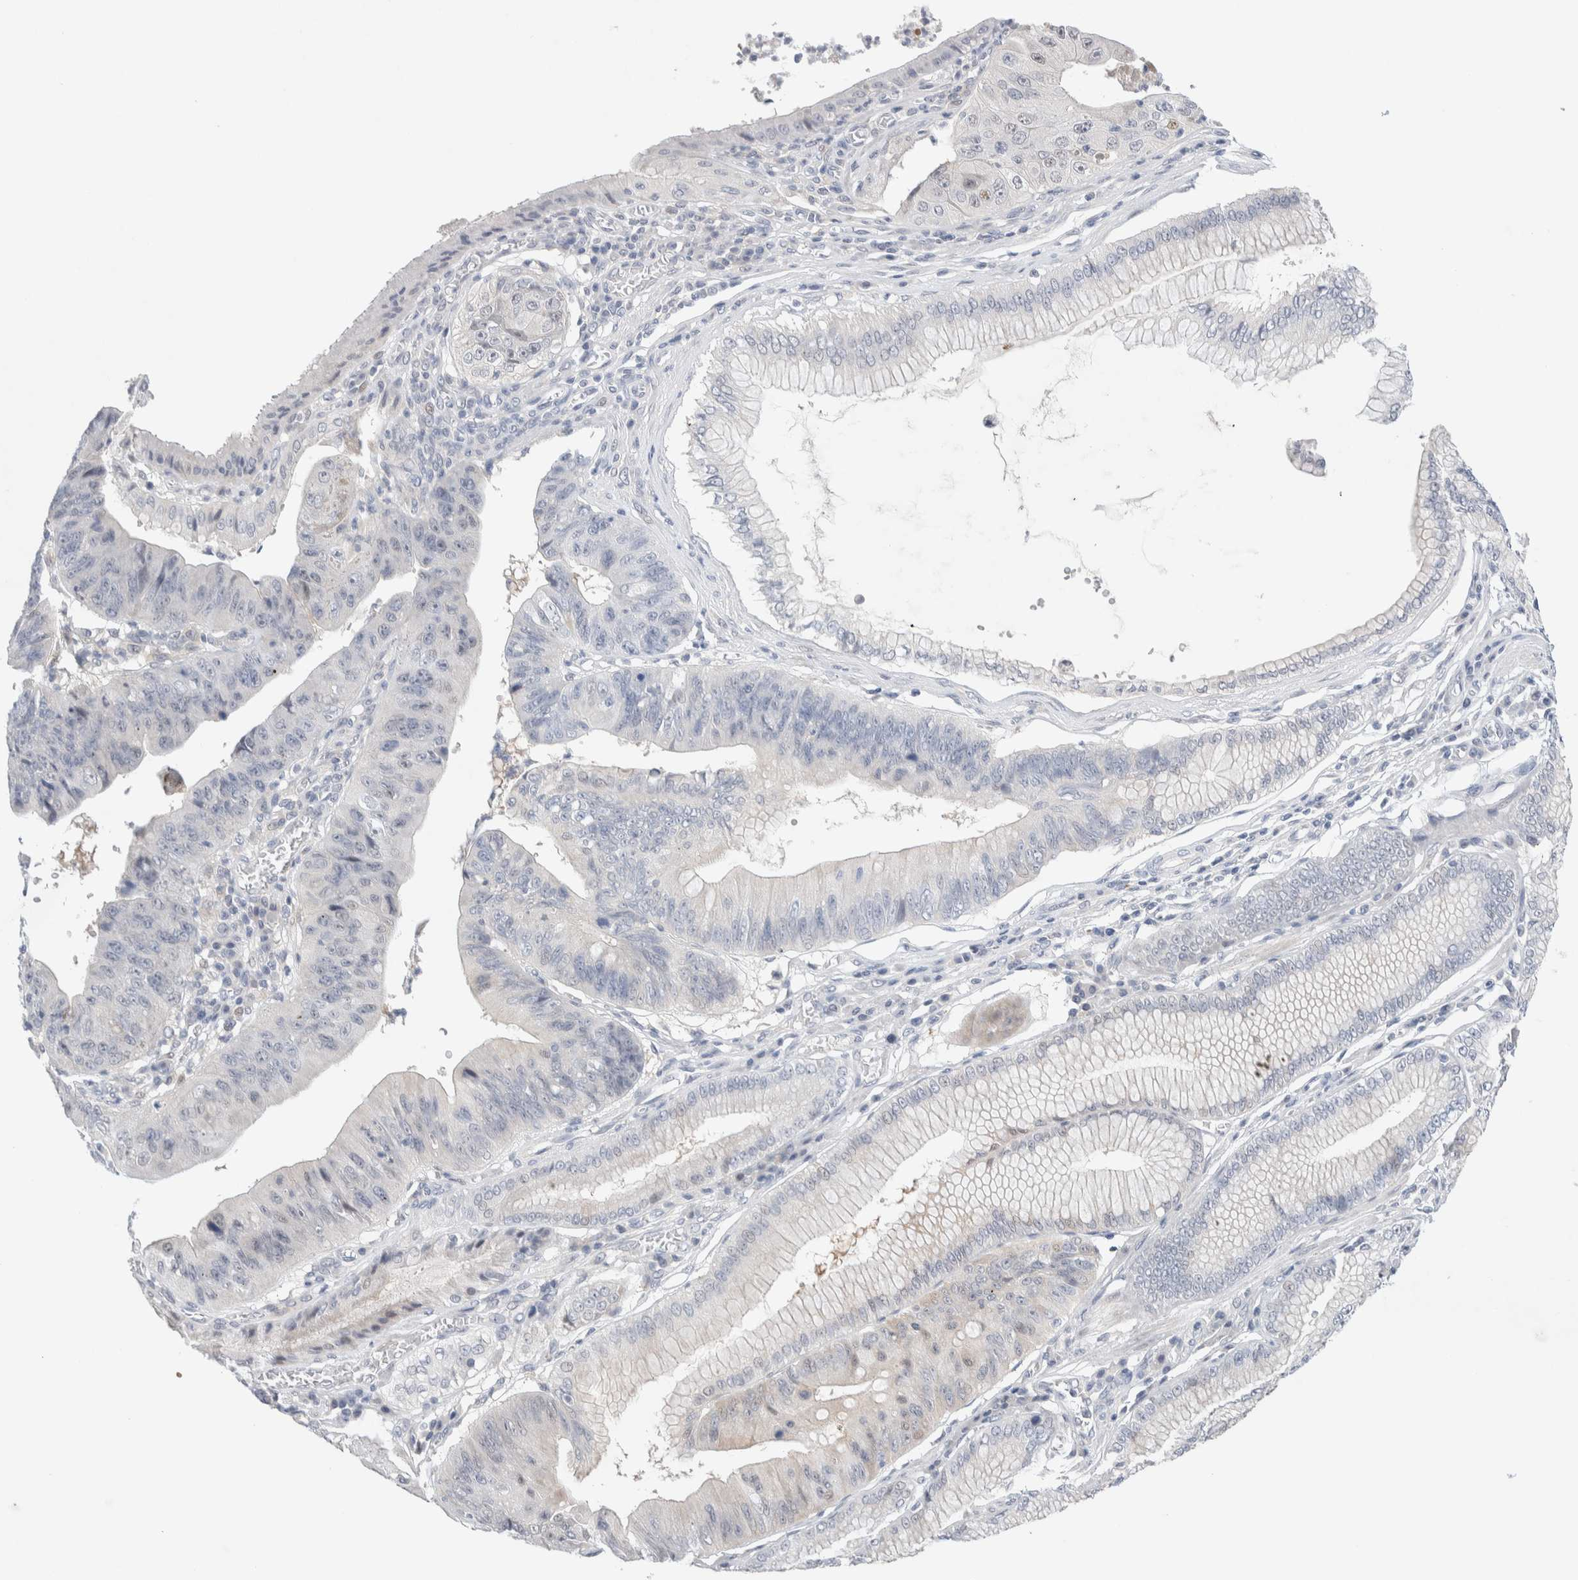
{"staining": {"intensity": "negative", "quantity": "none", "location": "none"}, "tissue": "stomach cancer", "cell_type": "Tumor cells", "image_type": "cancer", "snomed": [{"axis": "morphology", "description": "Adenocarcinoma, NOS"}, {"axis": "topography", "description": "Stomach"}], "caption": "There is no significant staining in tumor cells of adenocarcinoma (stomach).", "gene": "DNAJB6", "patient": {"sex": "male", "age": 59}}